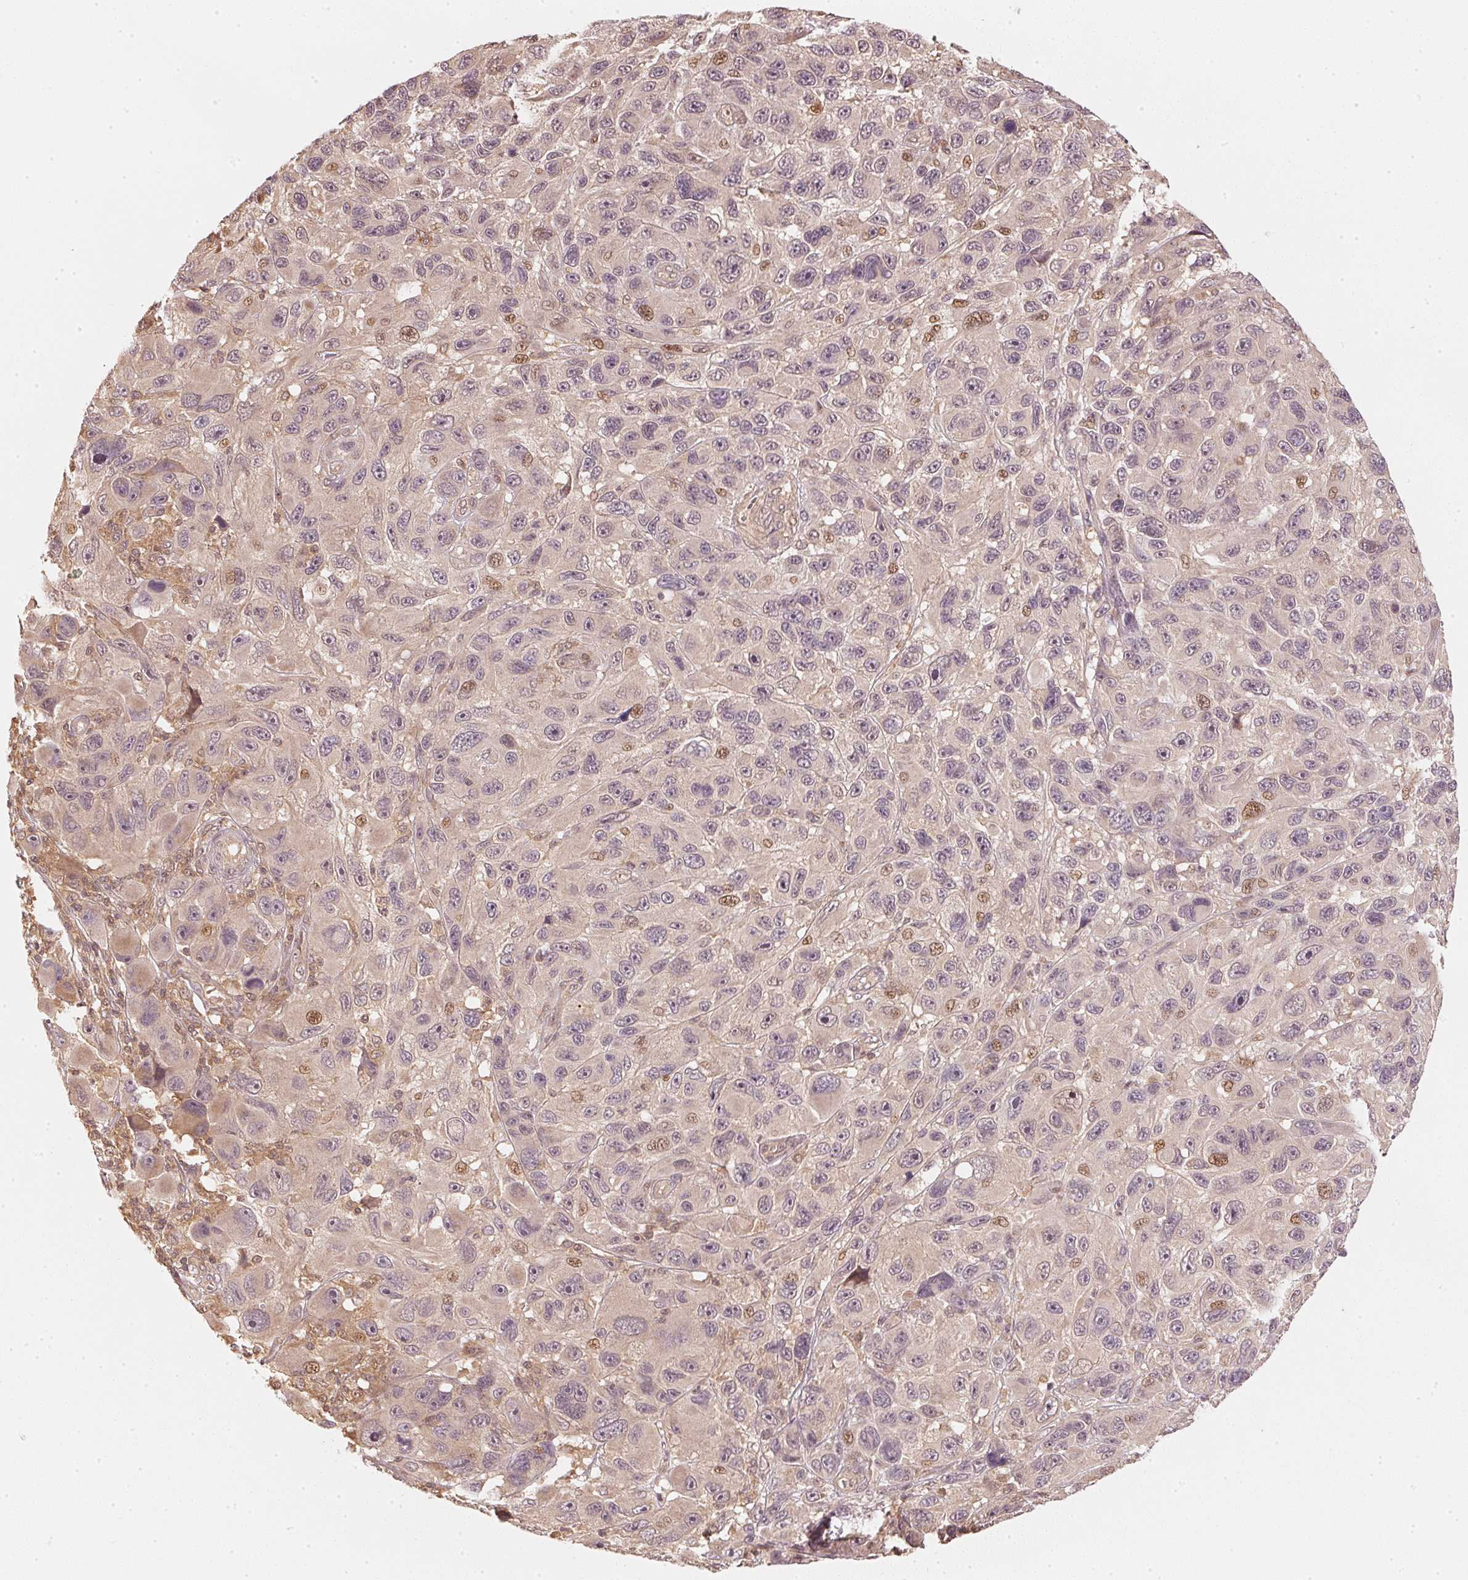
{"staining": {"intensity": "moderate", "quantity": "<25%", "location": "nuclear"}, "tissue": "melanoma", "cell_type": "Tumor cells", "image_type": "cancer", "snomed": [{"axis": "morphology", "description": "Malignant melanoma, NOS"}, {"axis": "topography", "description": "Skin"}], "caption": "IHC image of melanoma stained for a protein (brown), which exhibits low levels of moderate nuclear expression in about <25% of tumor cells.", "gene": "UBE2L3", "patient": {"sex": "male", "age": 53}}